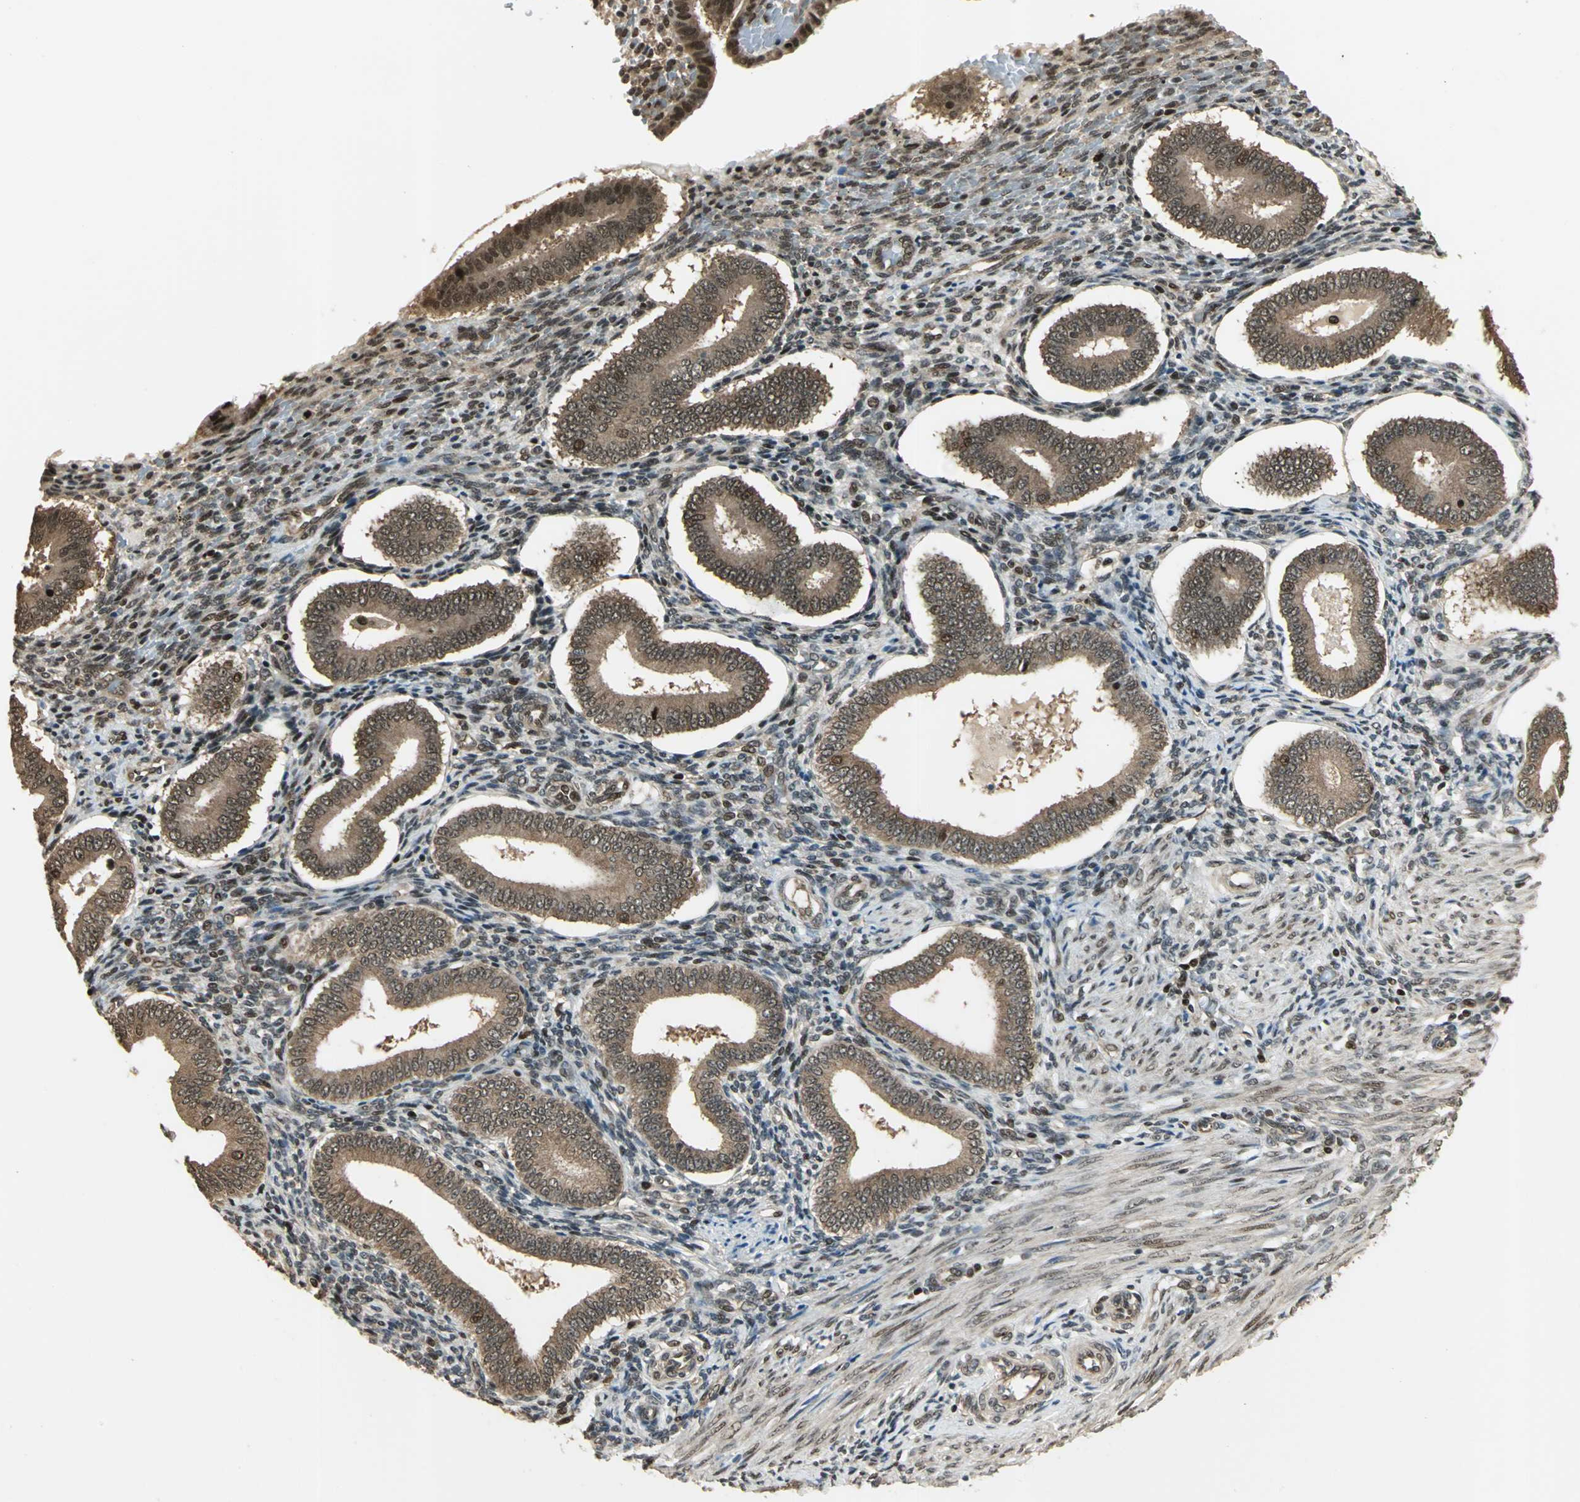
{"staining": {"intensity": "weak", "quantity": "25%-75%", "location": "cytoplasmic/membranous,nuclear"}, "tissue": "endometrium", "cell_type": "Cells in endometrial stroma", "image_type": "normal", "snomed": [{"axis": "morphology", "description": "Normal tissue, NOS"}, {"axis": "topography", "description": "Endometrium"}], "caption": "Protein positivity by IHC displays weak cytoplasmic/membranous,nuclear expression in approximately 25%-75% of cells in endometrial stroma in unremarkable endometrium.", "gene": "PSMC3", "patient": {"sex": "female", "age": 42}}